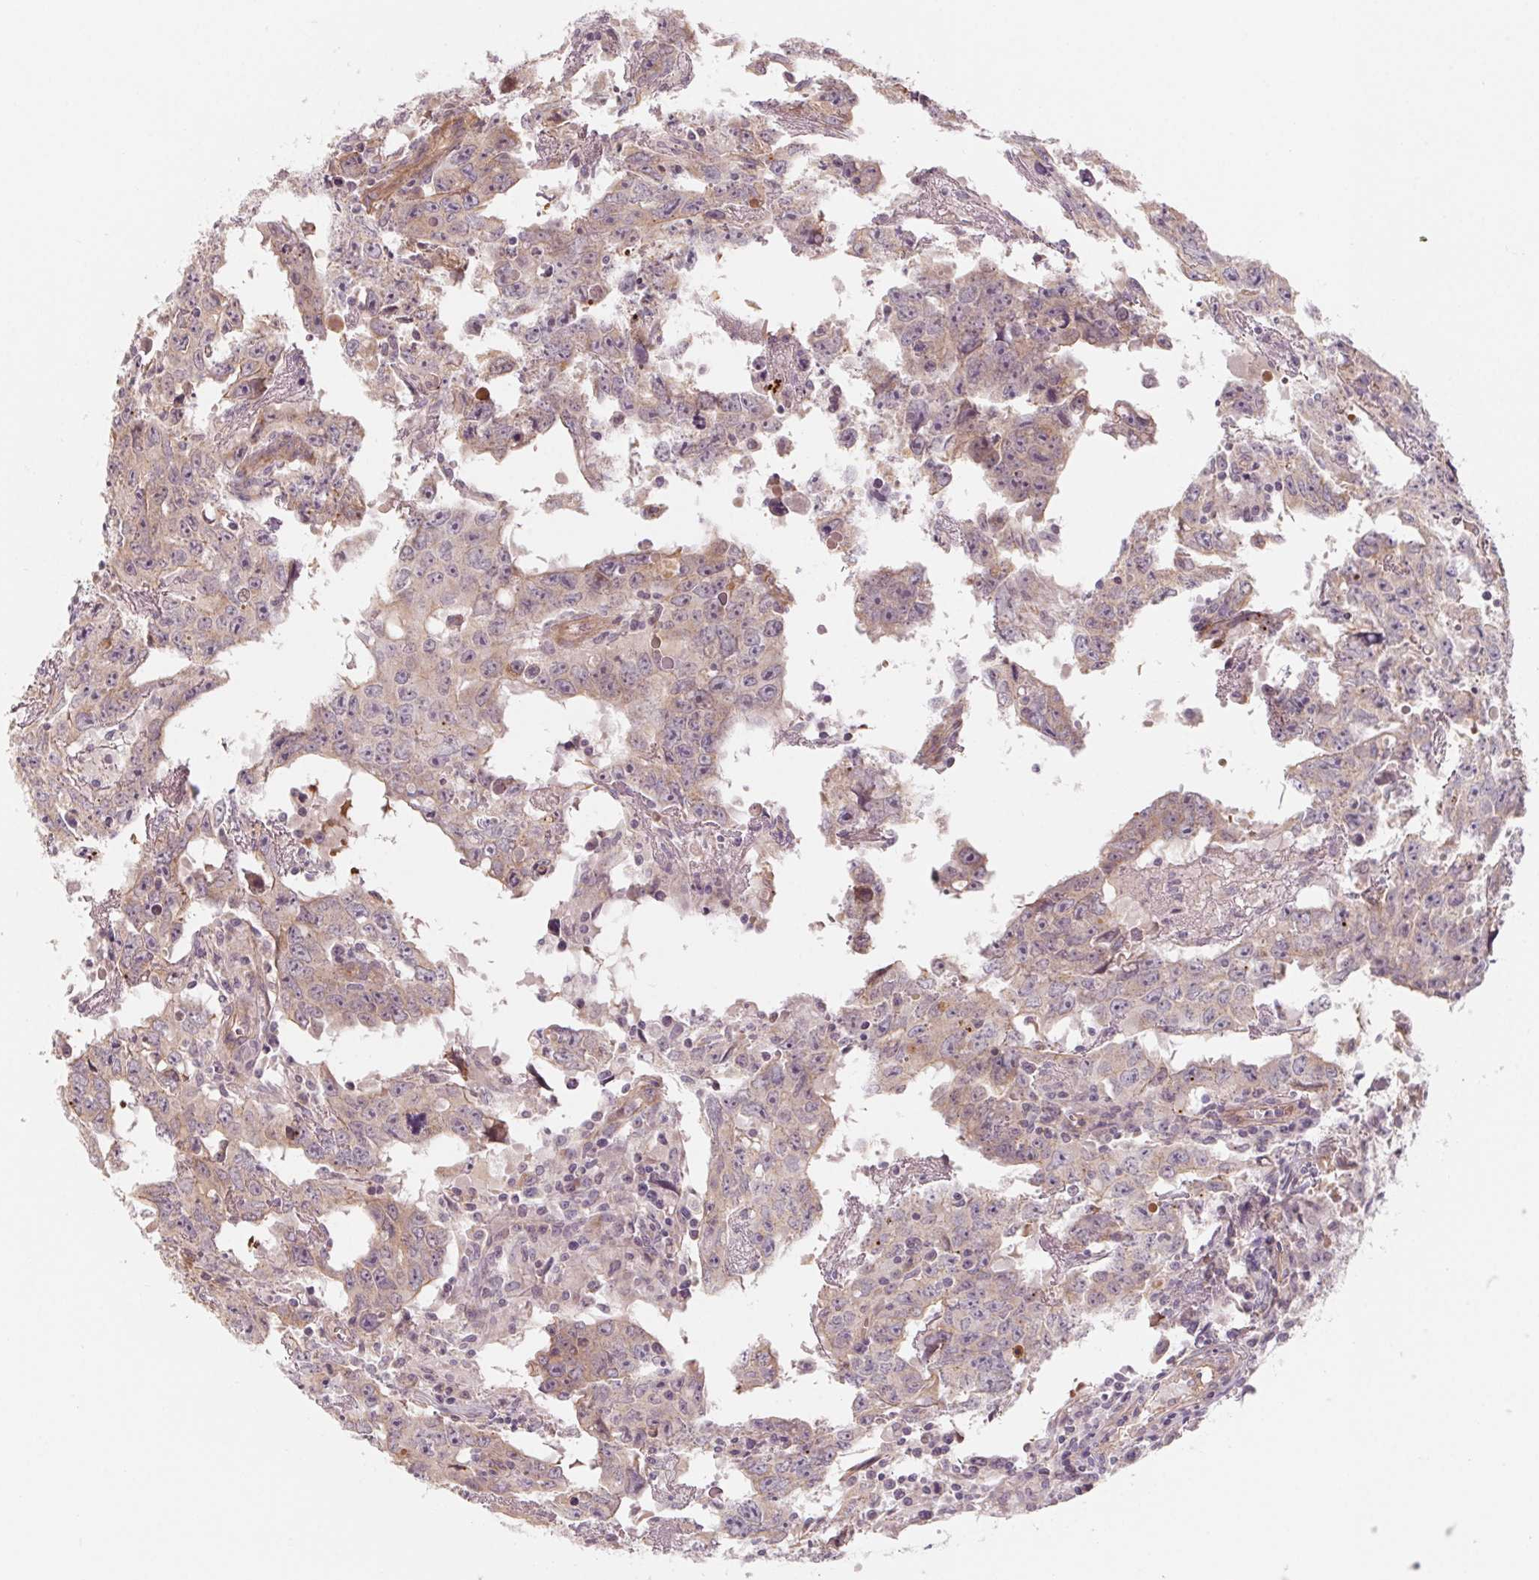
{"staining": {"intensity": "weak", "quantity": "25%-75%", "location": "cytoplasmic/membranous"}, "tissue": "testis cancer", "cell_type": "Tumor cells", "image_type": "cancer", "snomed": [{"axis": "morphology", "description": "Carcinoma, Embryonal, NOS"}, {"axis": "topography", "description": "Testis"}], "caption": "Immunohistochemical staining of human embryonal carcinoma (testis) shows low levels of weak cytoplasmic/membranous expression in about 25%-75% of tumor cells.", "gene": "CCDC112", "patient": {"sex": "male", "age": 22}}